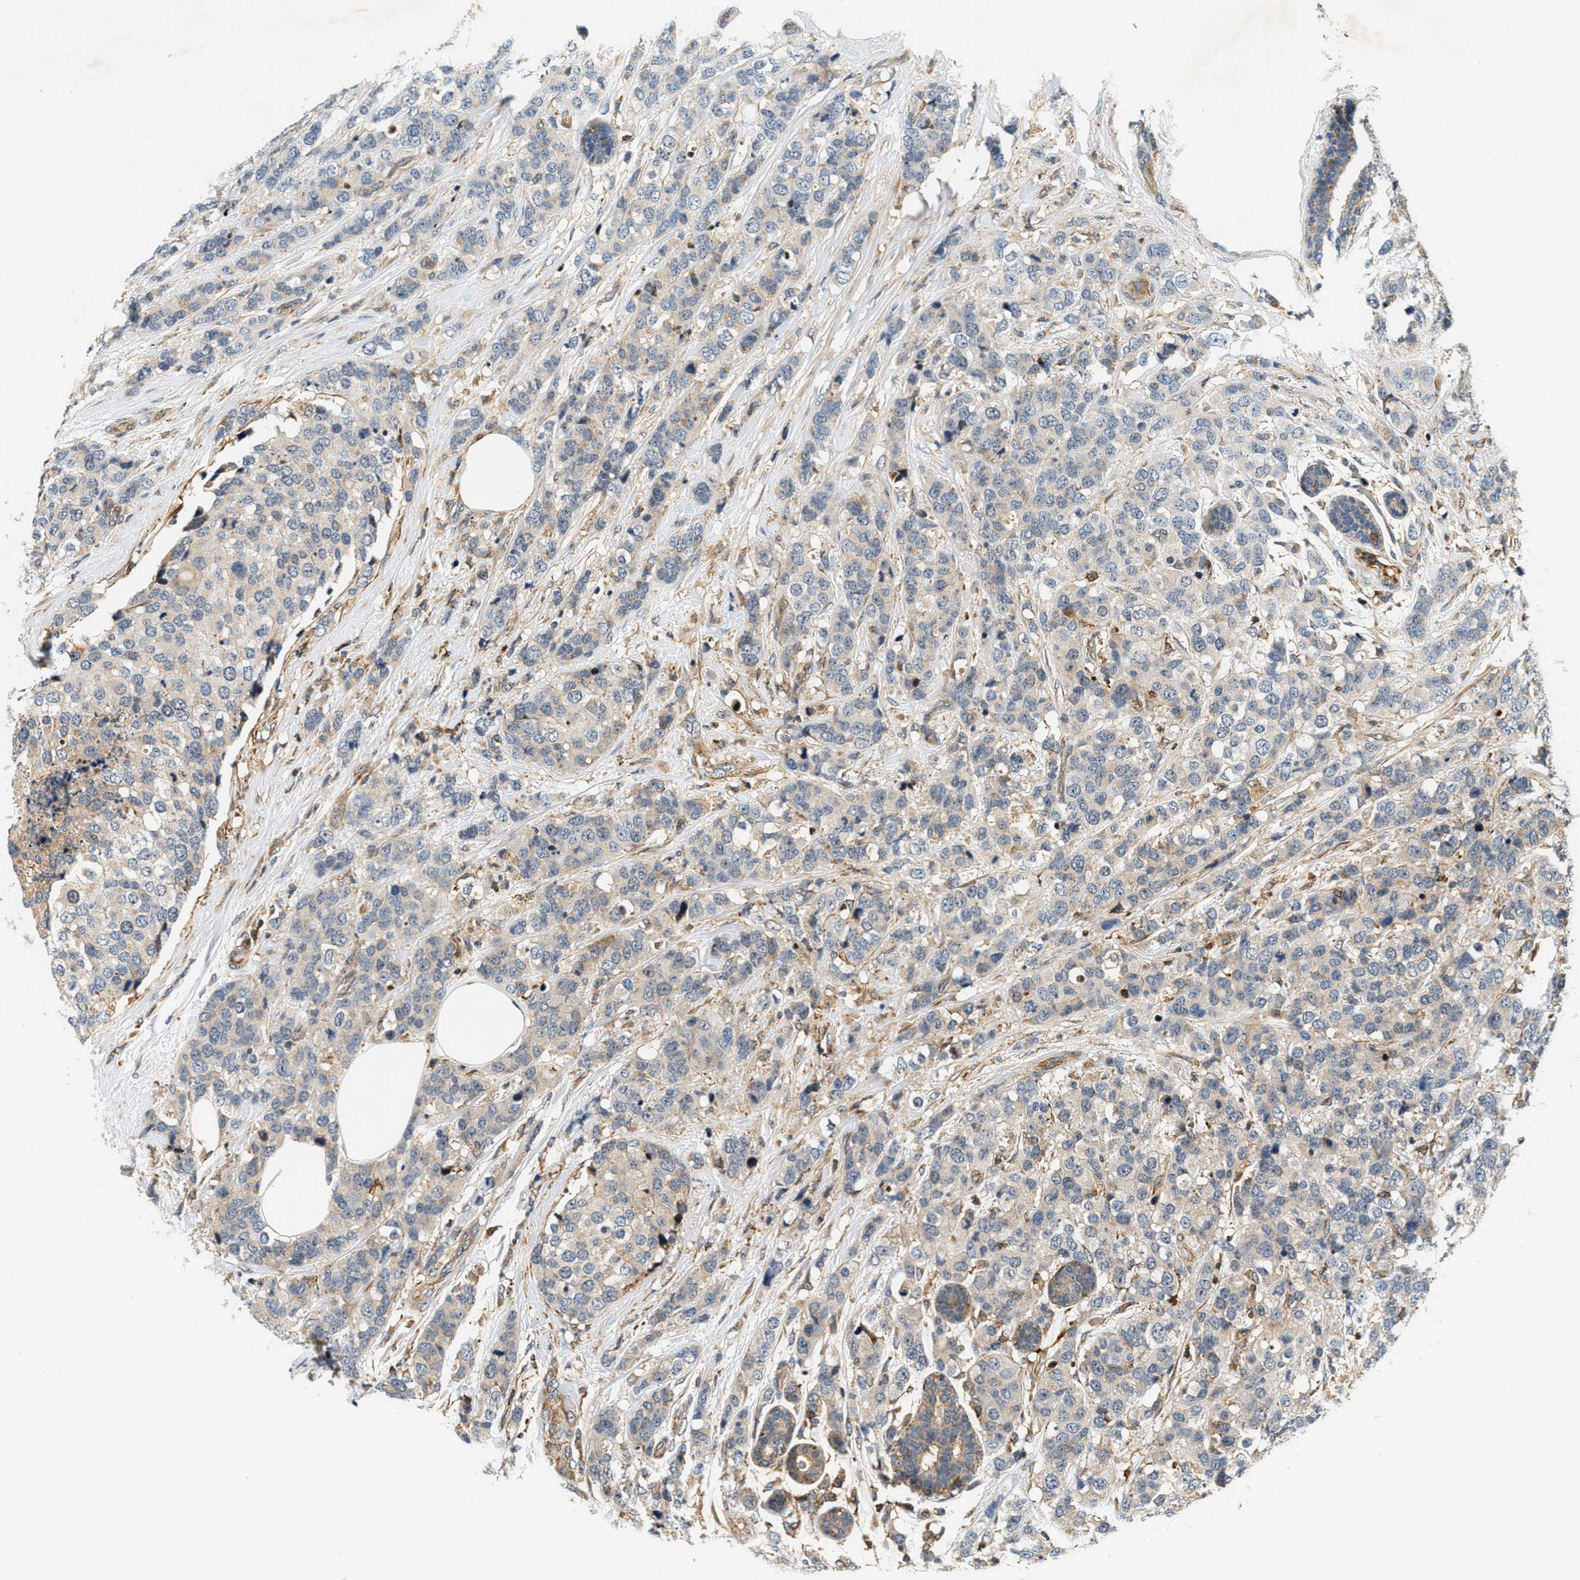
{"staining": {"intensity": "weak", "quantity": "25%-75%", "location": "cytoplasmic/membranous"}, "tissue": "breast cancer", "cell_type": "Tumor cells", "image_type": "cancer", "snomed": [{"axis": "morphology", "description": "Lobular carcinoma"}, {"axis": "topography", "description": "Breast"}], "caption": "Weak cytoplasmic/membranous protein staining is appreciated in approximately 25%-75% of tumor cells in breast cancer (lobular carcinoma).", "gene": "SAMD9", "patient": {"sex": "female", "age": 59}}